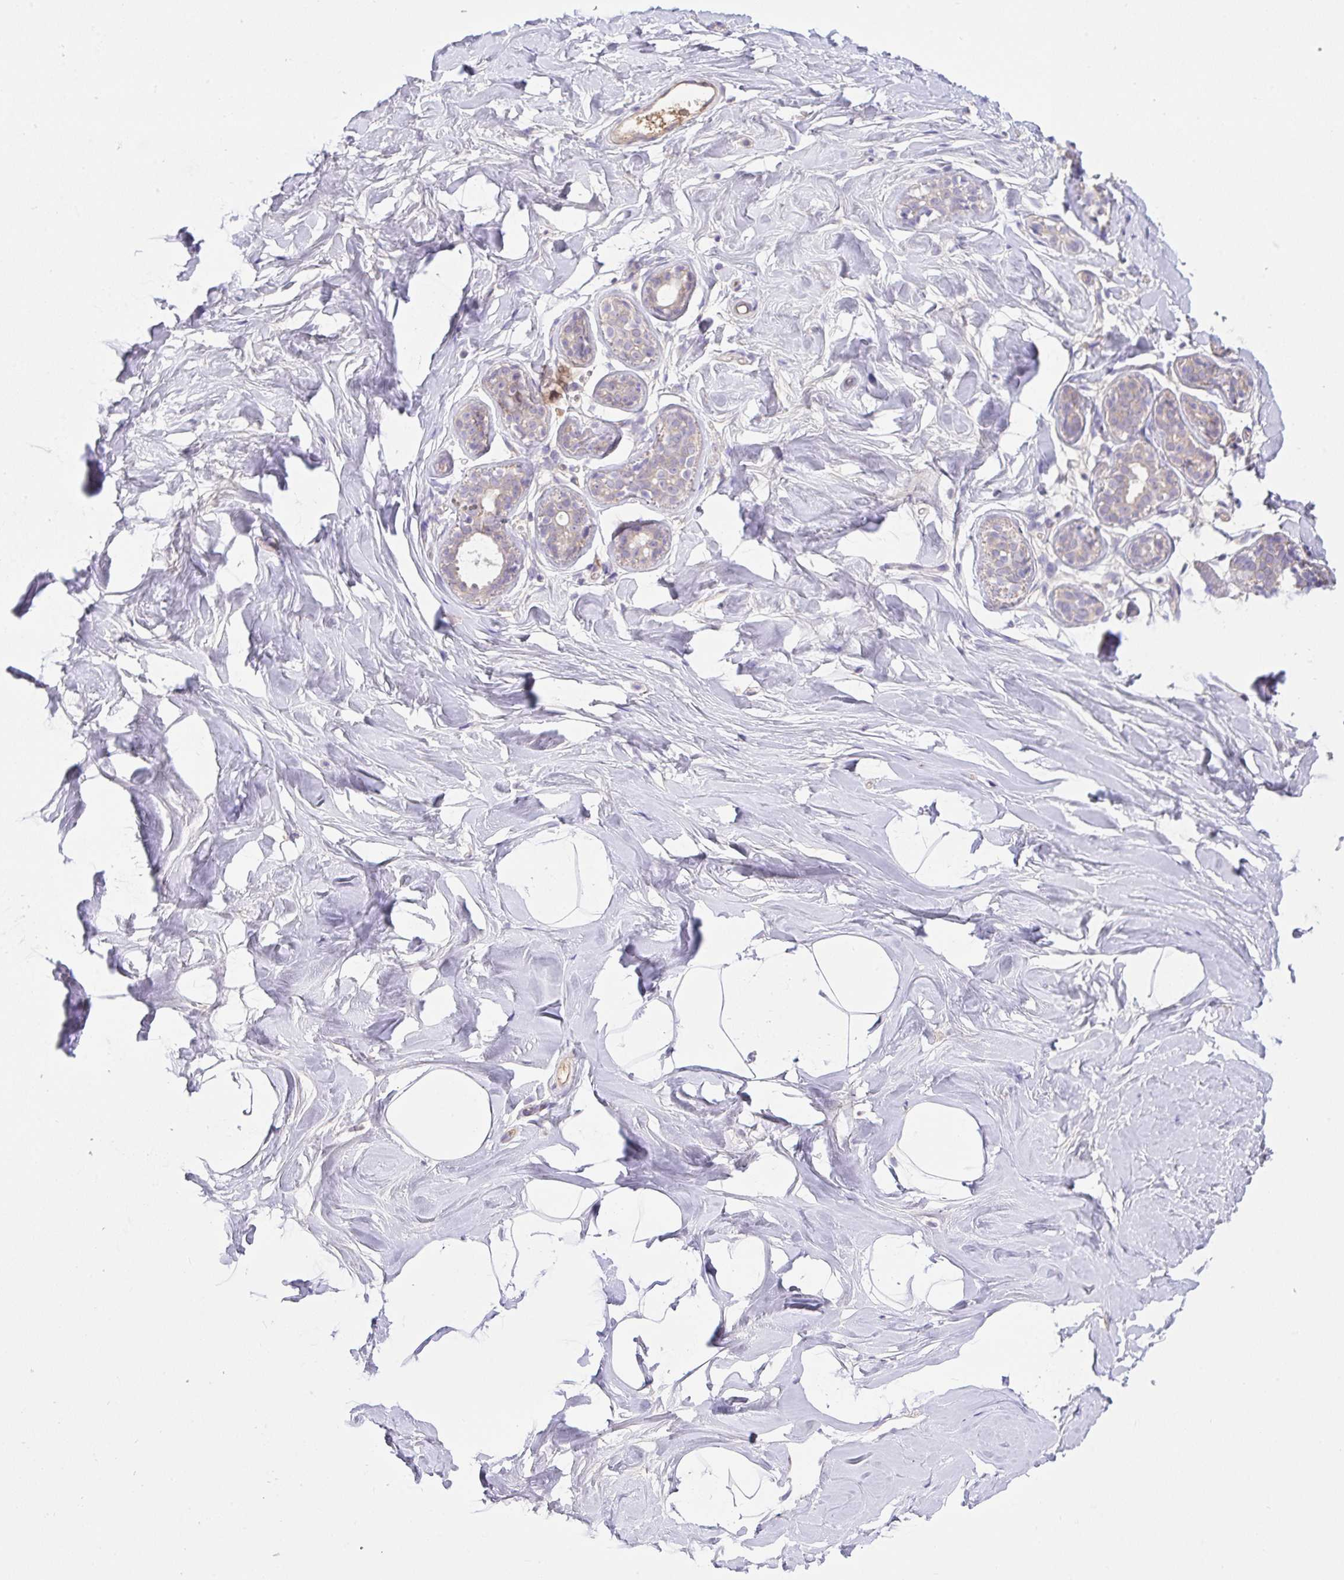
{"staining": {"intensity": "negative", "quantity": "none", "location": "none"}, "tissue": "breast", "cell_type": "Adipocytes", "image_type": "normal", "snomed": [{"axis": "morphology", "description": "Normal tissue, NOS"}, {"axis": "topography", "description": "Breast"}], "caption": "DAB (3,3'-diaminobenzidine) immunohistochemical staining of unremarkable human breast reveals no significant positivity in adipocytes.", "gene": "ZNF581", "patient": {"sex": "female", "age": 32}}